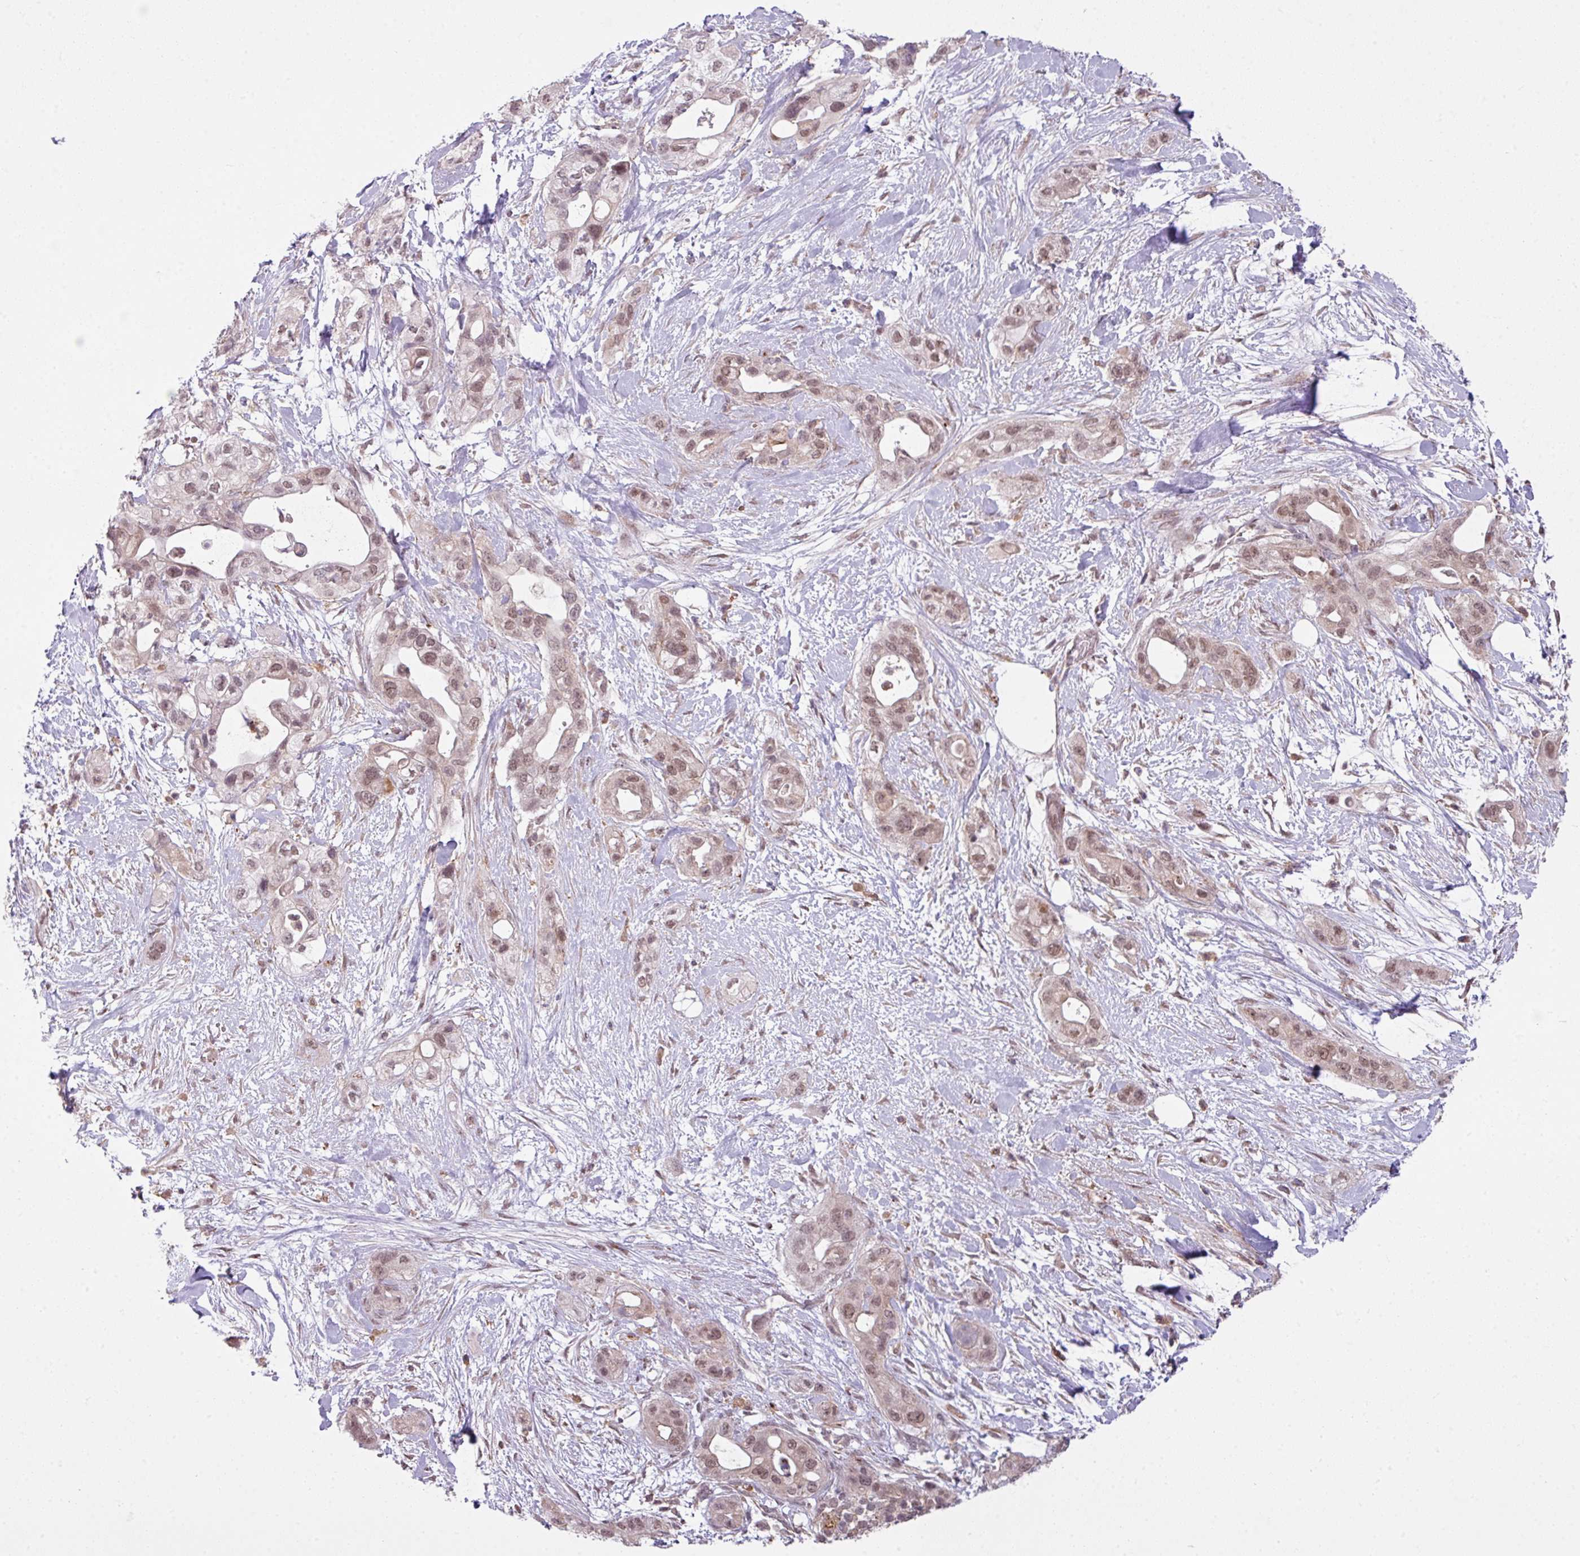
{"staining": {"intensity": "weak", "quantity": ">75%", "location": "nuclear"}, "tissue": "pancreatic cancer", "cell_type": "Tumor cells", "image_type": "cancer", "snomed": [{"axis": "morphology", "description": "Adenocarcinoma, NOS"}, {"axis": "topography", "description": "Pancreas"}], "caption": "A photomicrograph showing weak nuclear expression in about >75% of tumor cells in pancreatic adenocarcinoma, as visualized by brown immunohistochemical staining.", "gene": "ZC2HC1C", "patient": {"sex": "male", "age": 44}}